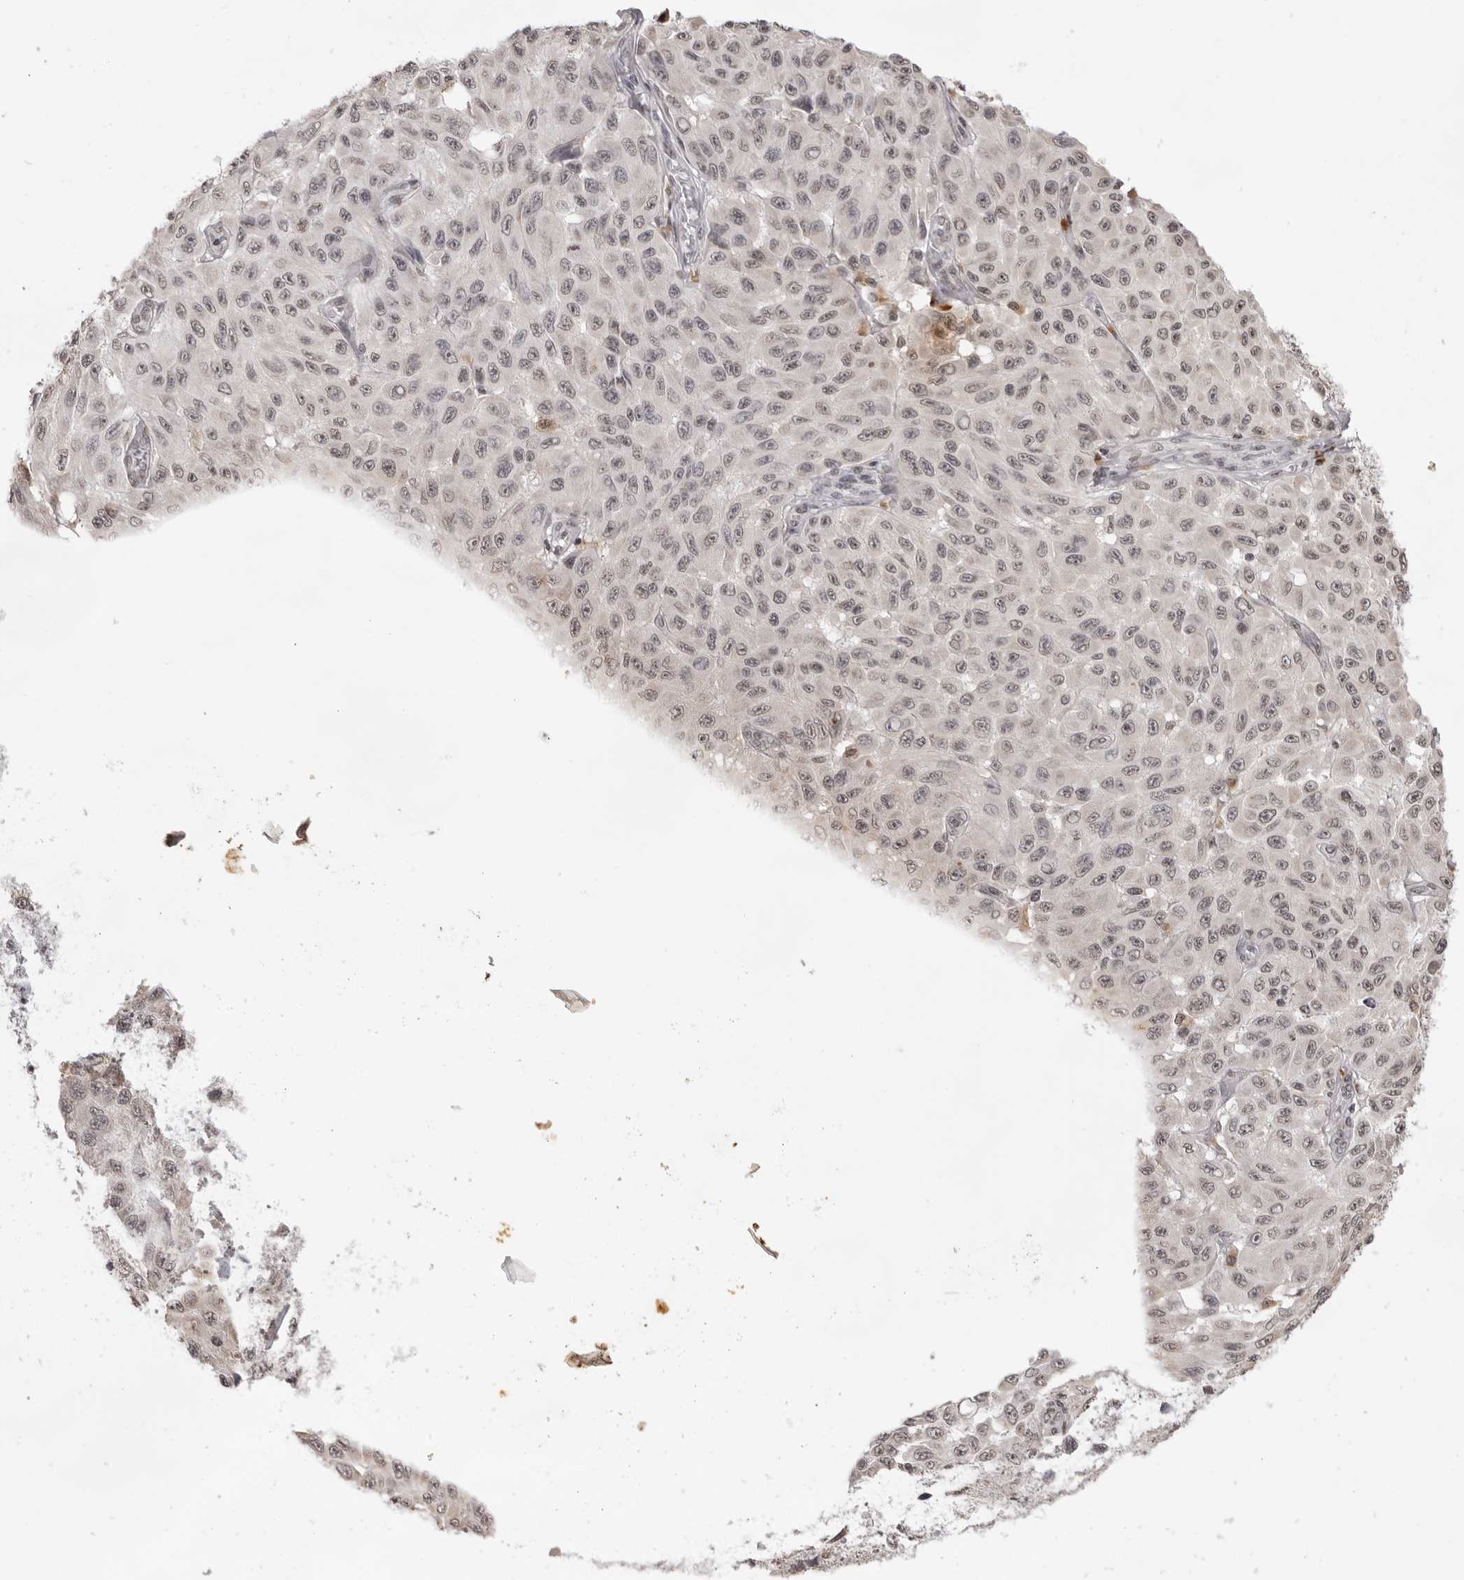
{"staining": {"intensity": "weak", "quantity": "25%-75%", "location": "nuclear"}, "tissue": "melanoma", "cell_type": "Tumor cells", "image_type": "cancer", "snomed": [{"axis": "morphology", "description": "Malignant melanoma, NOS"}, {"axis": "topography", "description": "Skin"}], "caption": "Protein expression analysis of malignant melanoma shows weak nuclear positivity in approximately 25%-75% of tumor cells. (IHC, brightfield microscopy, high magnification).", "gene": "NTM", "patient": {"sex": "male", "age": 30}}